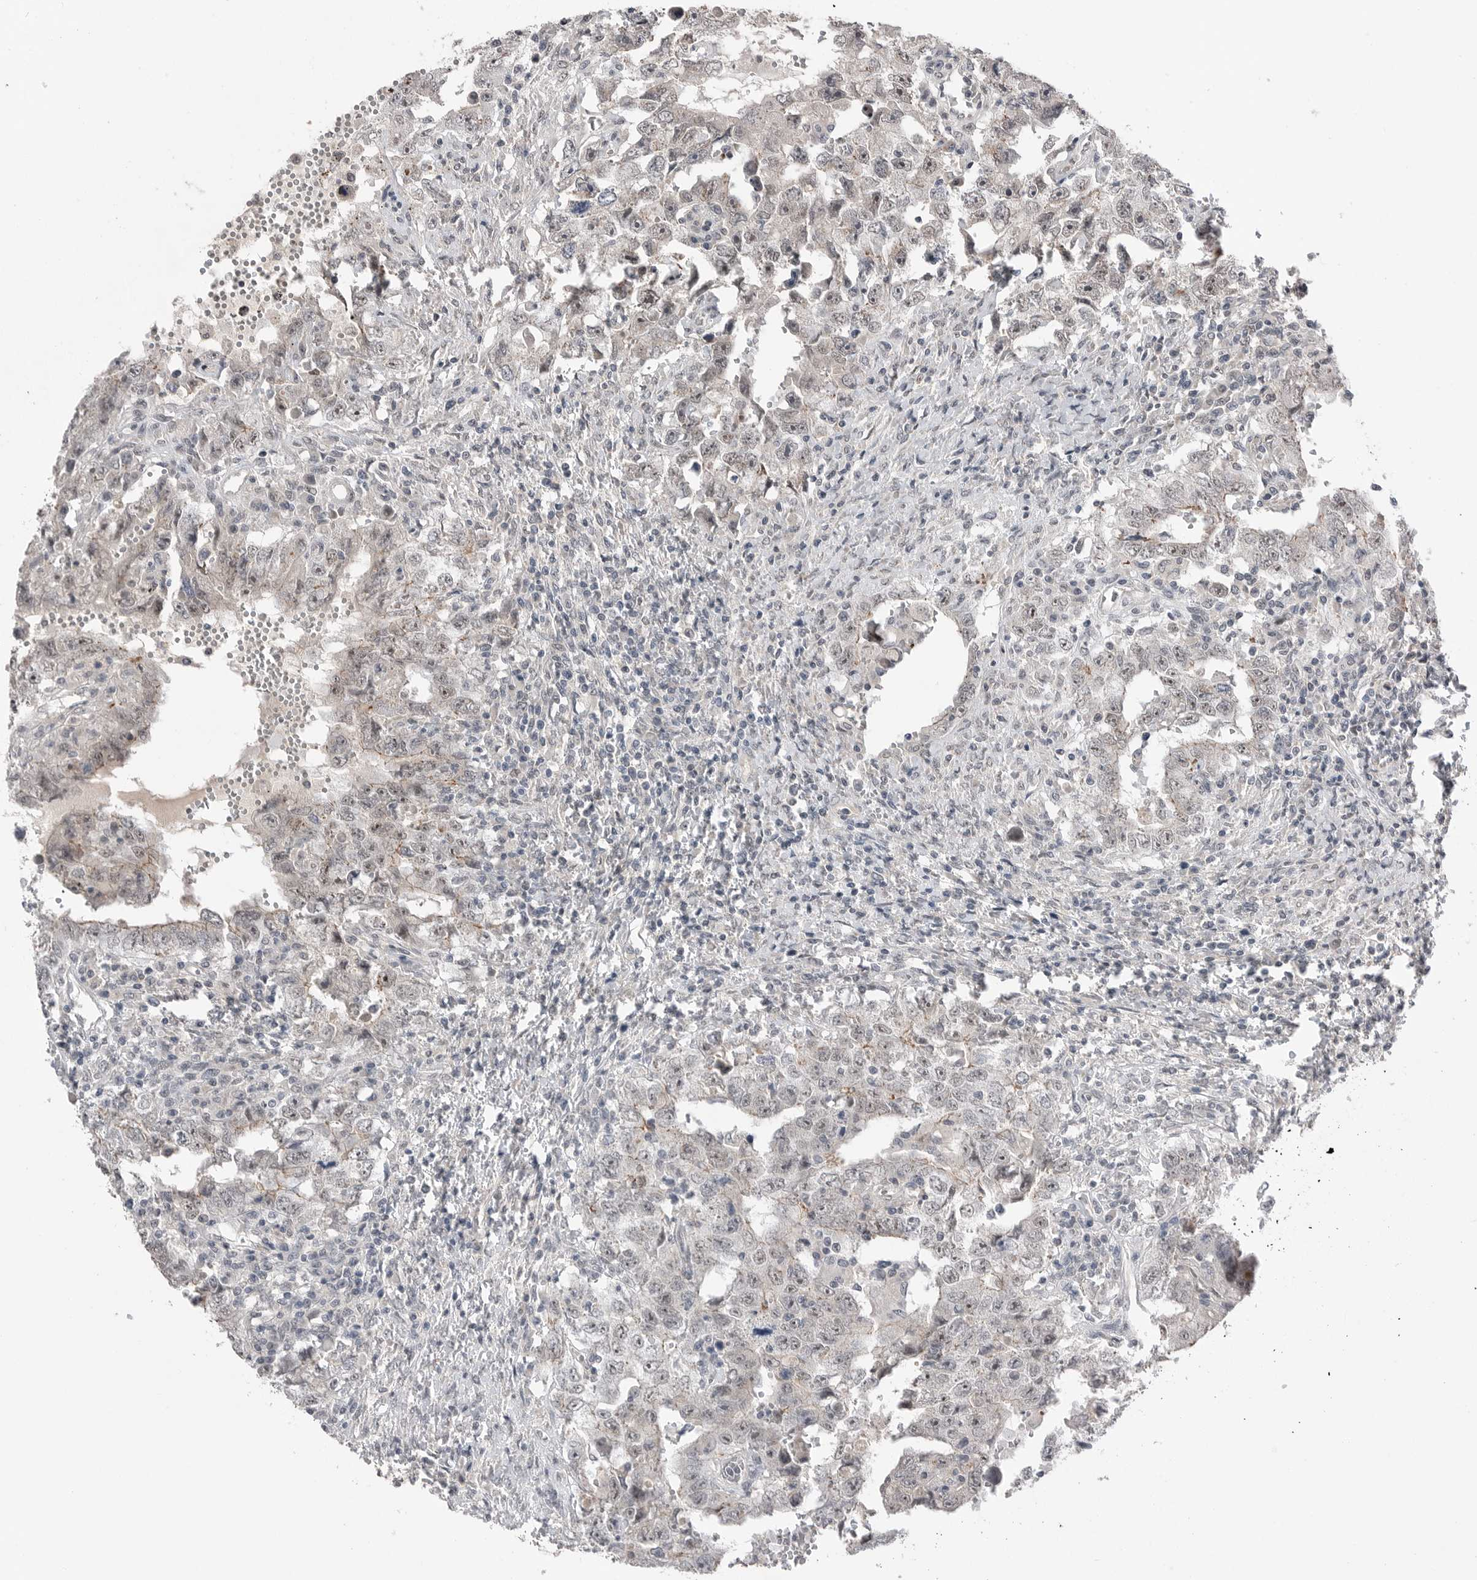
{"staining": {"intensity": "negative", "quantity": "none", "location": "none"}, "tissue": "testis cancer", "cell_type": "Tumor cells", "image_type": "cancer", "snomed": [{"axis": "morphology", "description": "Carcinoma, Embryonal, NOS"}, {"axis": "topography", "description": "Testis"}], "caption": "Immunohistochemistry of embryonal carcinoma (testis) reveals no staining in tumor cells.", "gene": "NTAQ1", "patient": {"sex": "male", "age": 26}}